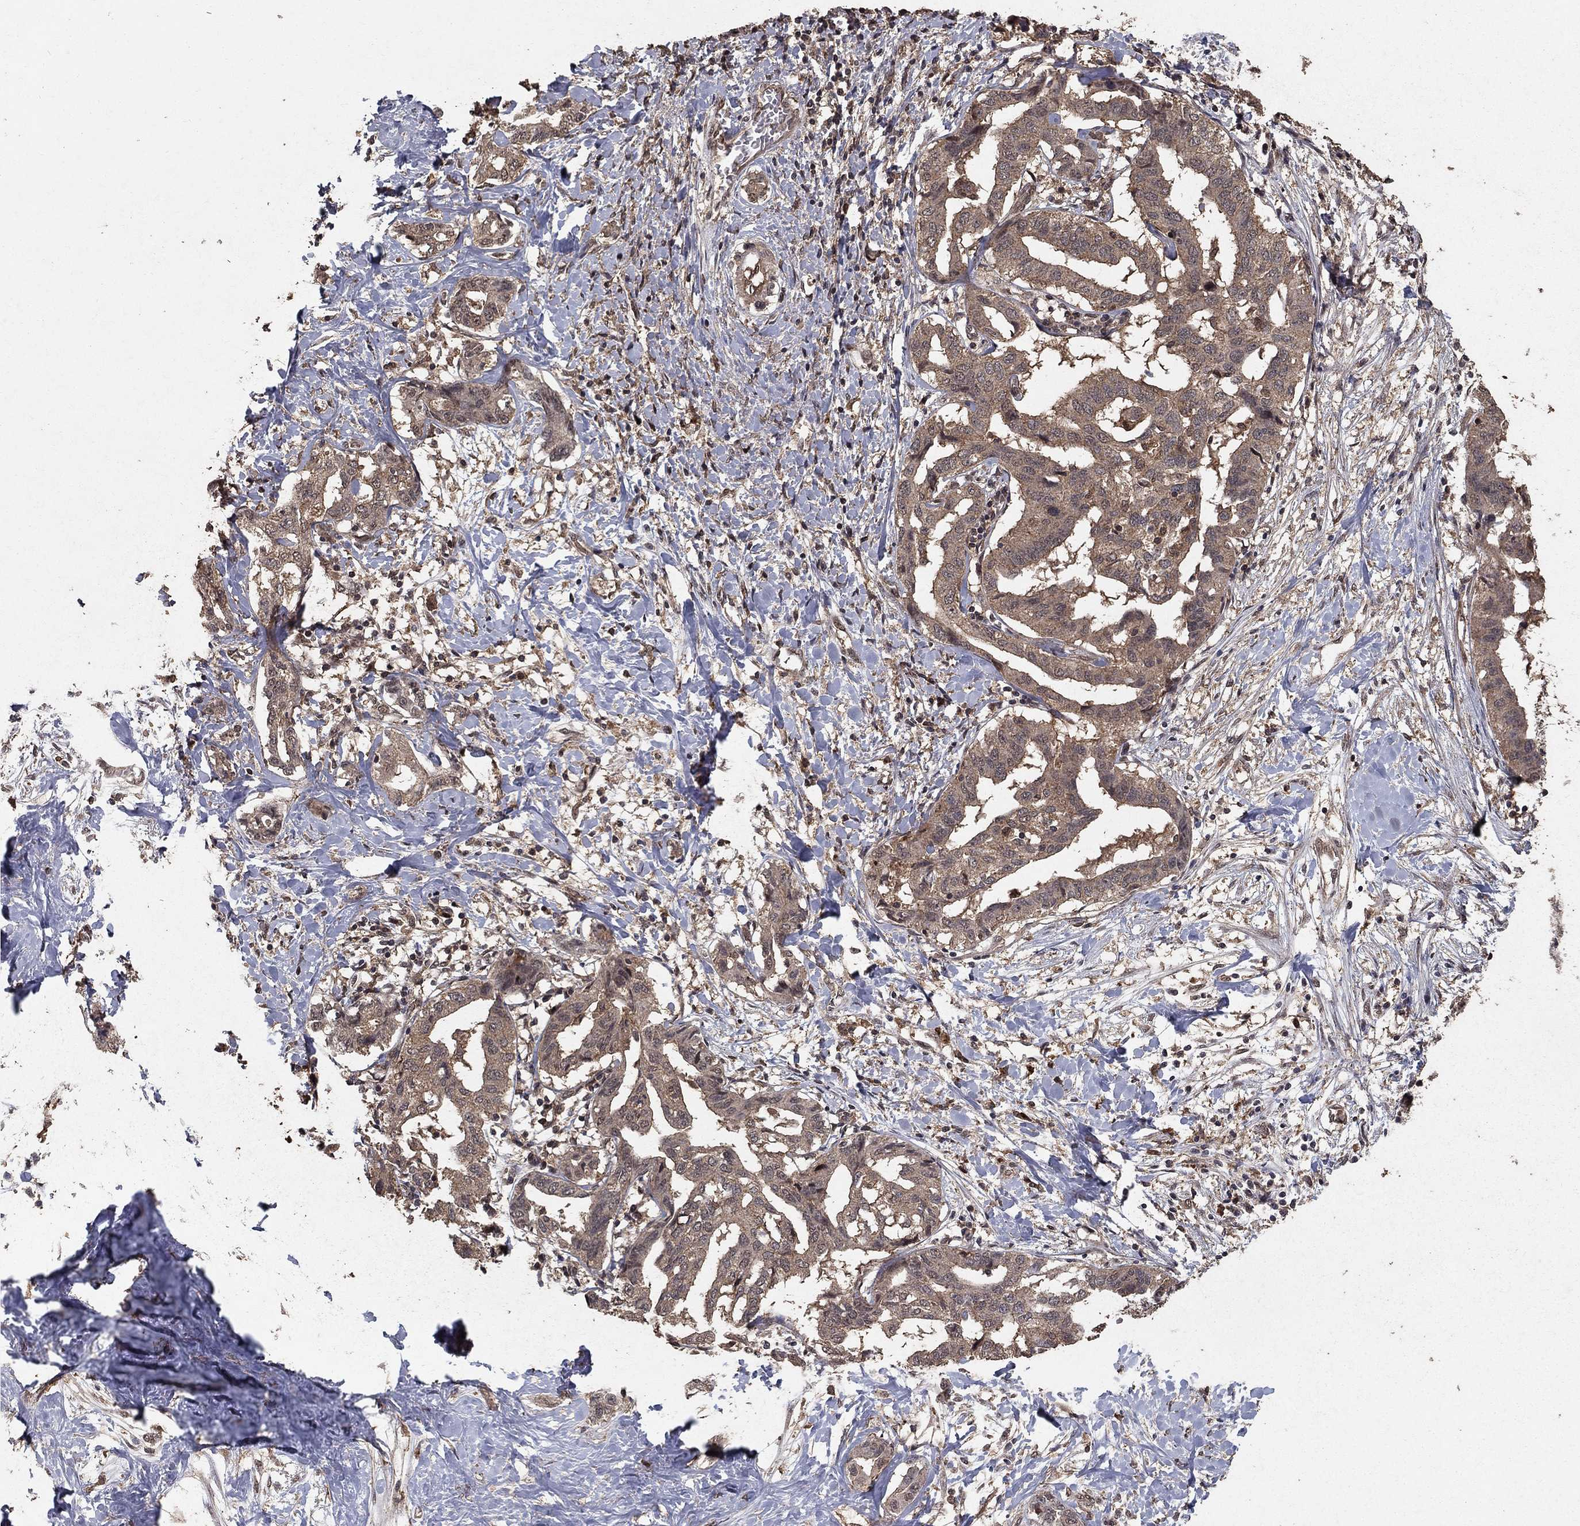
{"staining": {"intensity": "weak", "quantity": "25%-75%", "location": "cytoplasmic/membranous"}, "tissue": "liver cancer", "cell_type": "Tumor cells", "image_type": "cancer", "snomed": [{"axis": "morphology", "description": "Cholangiocarcinoma"}, {"axis": "topography", "description": "Liver"}], "caption": "This histopathology image displays immunohistochemistry staining of human liver cholangiocarcinoma, with low weak cytoplasmic/membranous staining in approximately 25%-75% of tumor cells.", "gene": "PRDM1", "patient": {"sex": "male", "age": 59}}